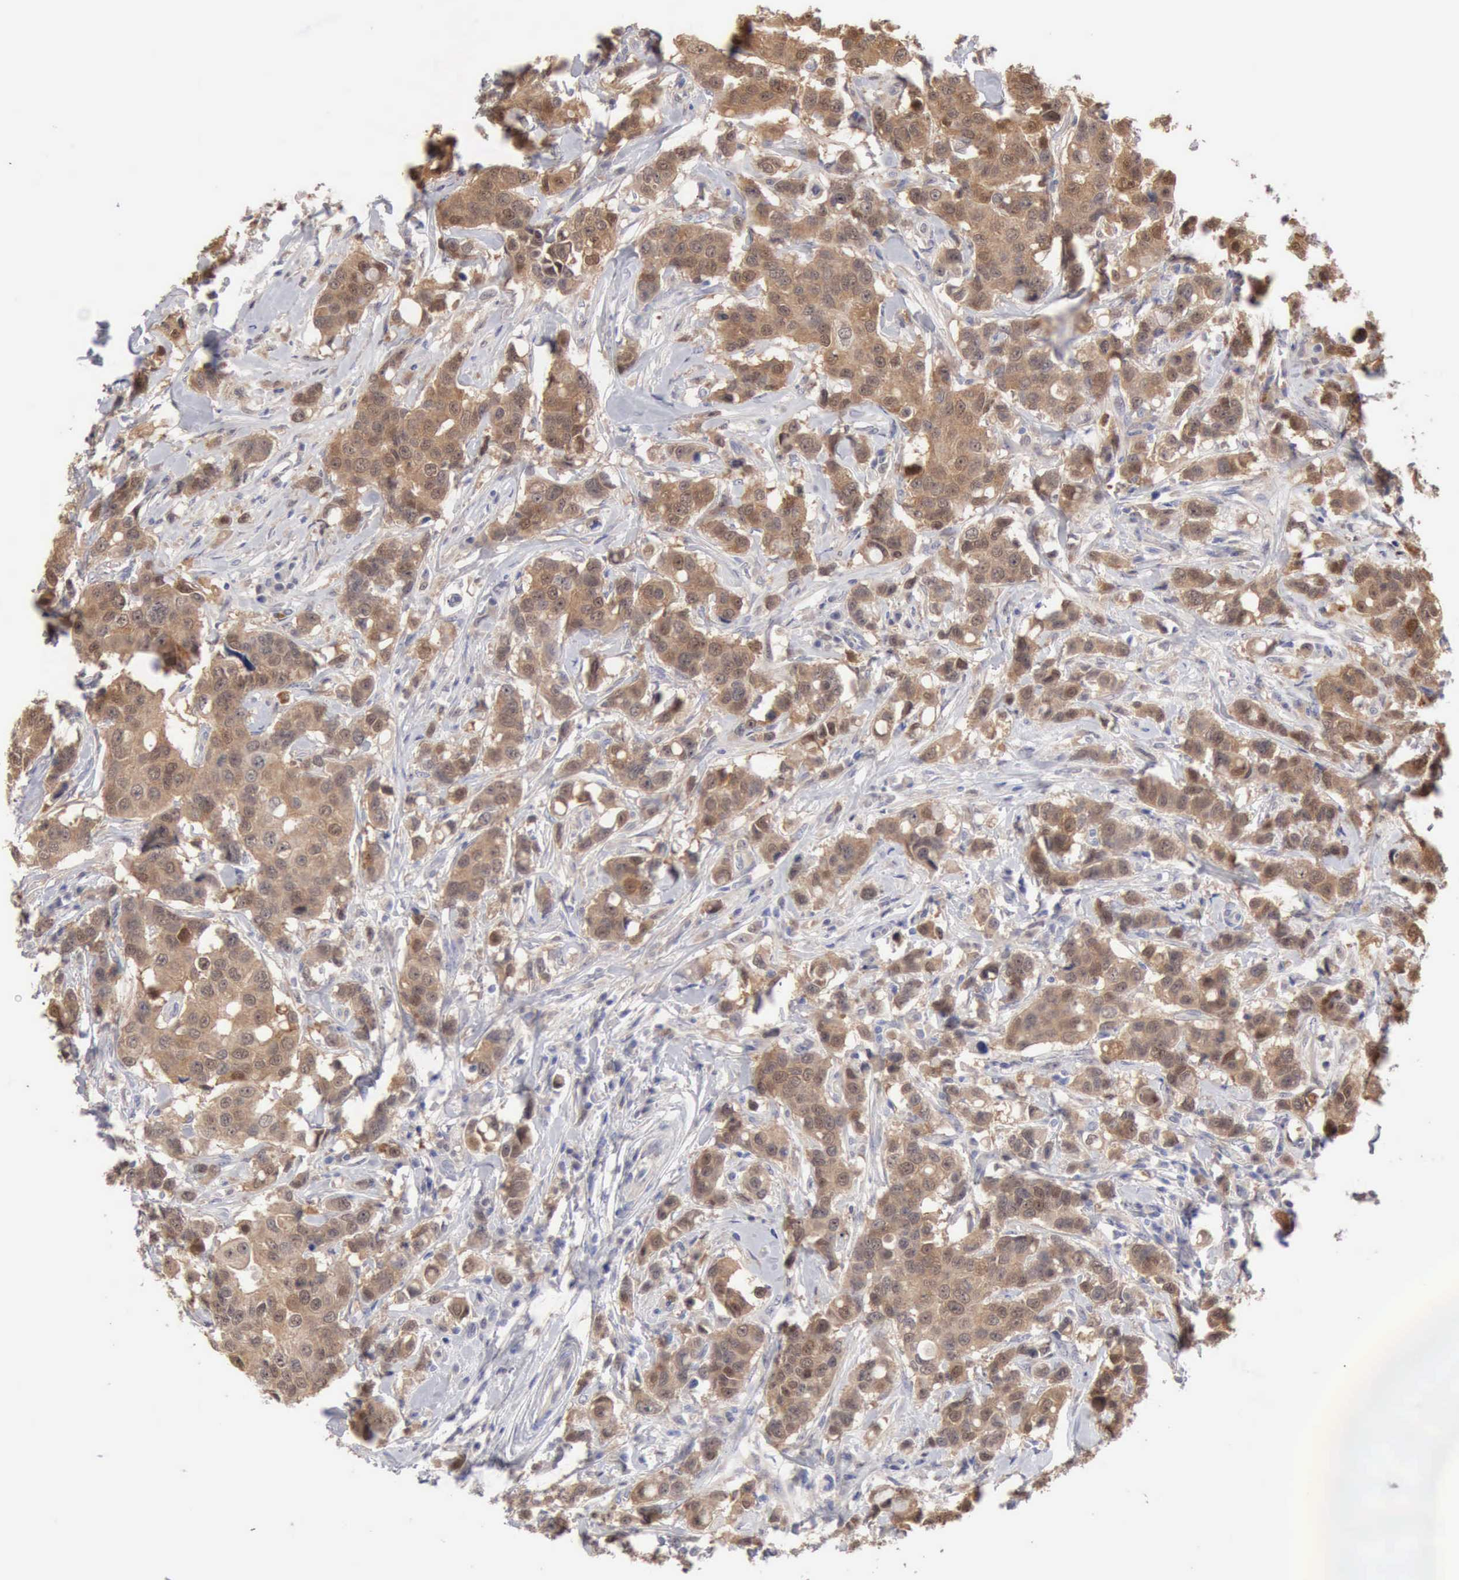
{"staining": {"intensity": "moderate", "quantity": ">75%", "location": "cytoplasmic/membranous"}, "tissue": "breast cancer", "cell_type": "Tumor cells", "image_type": "cancer", "snomed": [{"axis": "morphology", "description": "Duct carcinoma"}, {"axis": "topography", "description": "Breast"}], "caption": "Breast cancer stained for a protein (brown) reveals moderate cytoplasmic/membranous positive positivity in approximately >75% of tumor cells.", "gene": "PTGR2", "patient": {"sex": "female", "age": 27}}